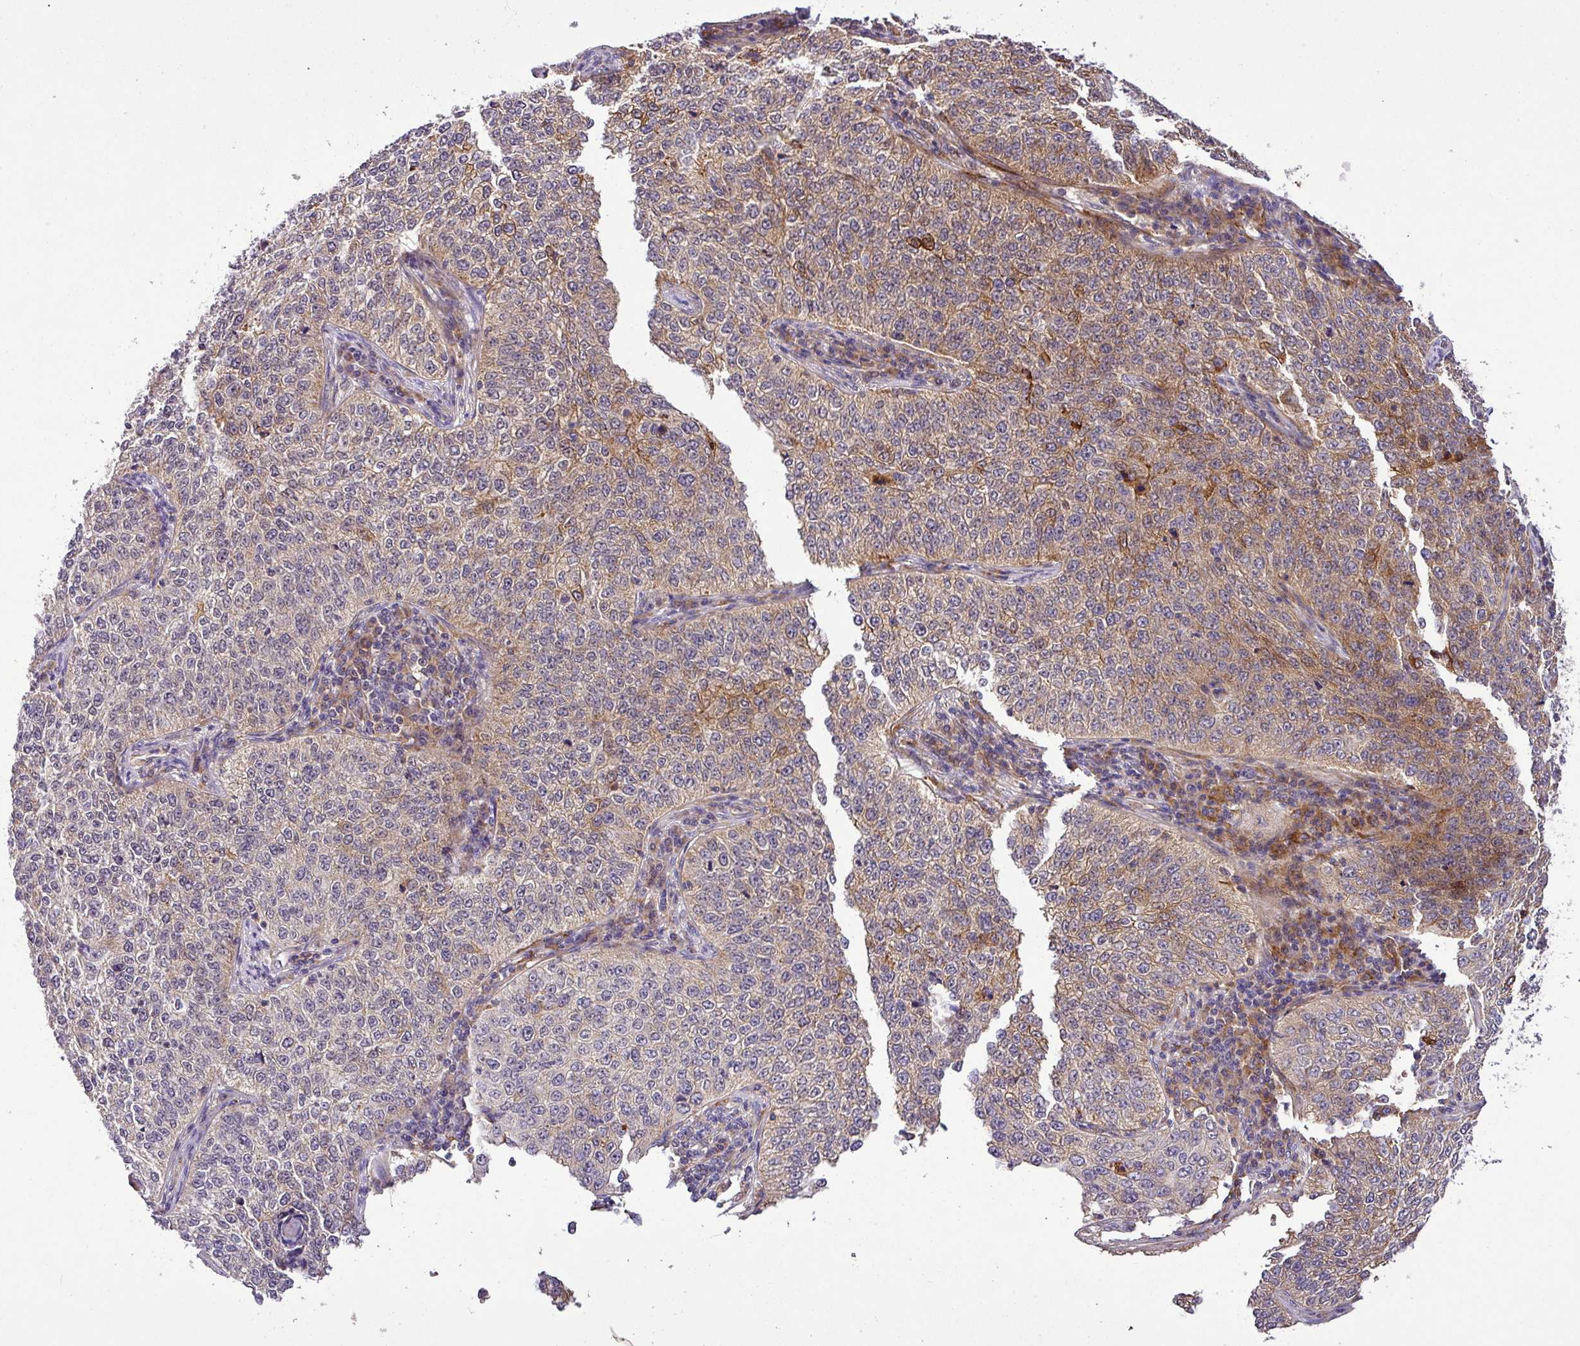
{"staining": {"intensity": "weak", "quantity": "25%-75%", "location": "cytoplasmic/membranous"}, "tissue": "cervical cancer", "cell_type": "Tumor cells", "image_type": "cancer", "snomed": [{"axis": "morphology", "description": "Squamous cell carcinoma, NOS"}, {"axis": "topography", "description": "Cervix"}], "caption": "Tumor cells demonstrate low levels of weak cytoplasmic/membranous expression in about 25%-75% of cells in human cervical cancer (squamous cell carcinoma). The staining was performed using DAB (3,3'-diaminobenzidine), with brown indicating positive protein expression. Nuclei are stained blue with hematoxylin.", "gene": "ZNF513", "patient": {"sex": "female", "age": 35}}